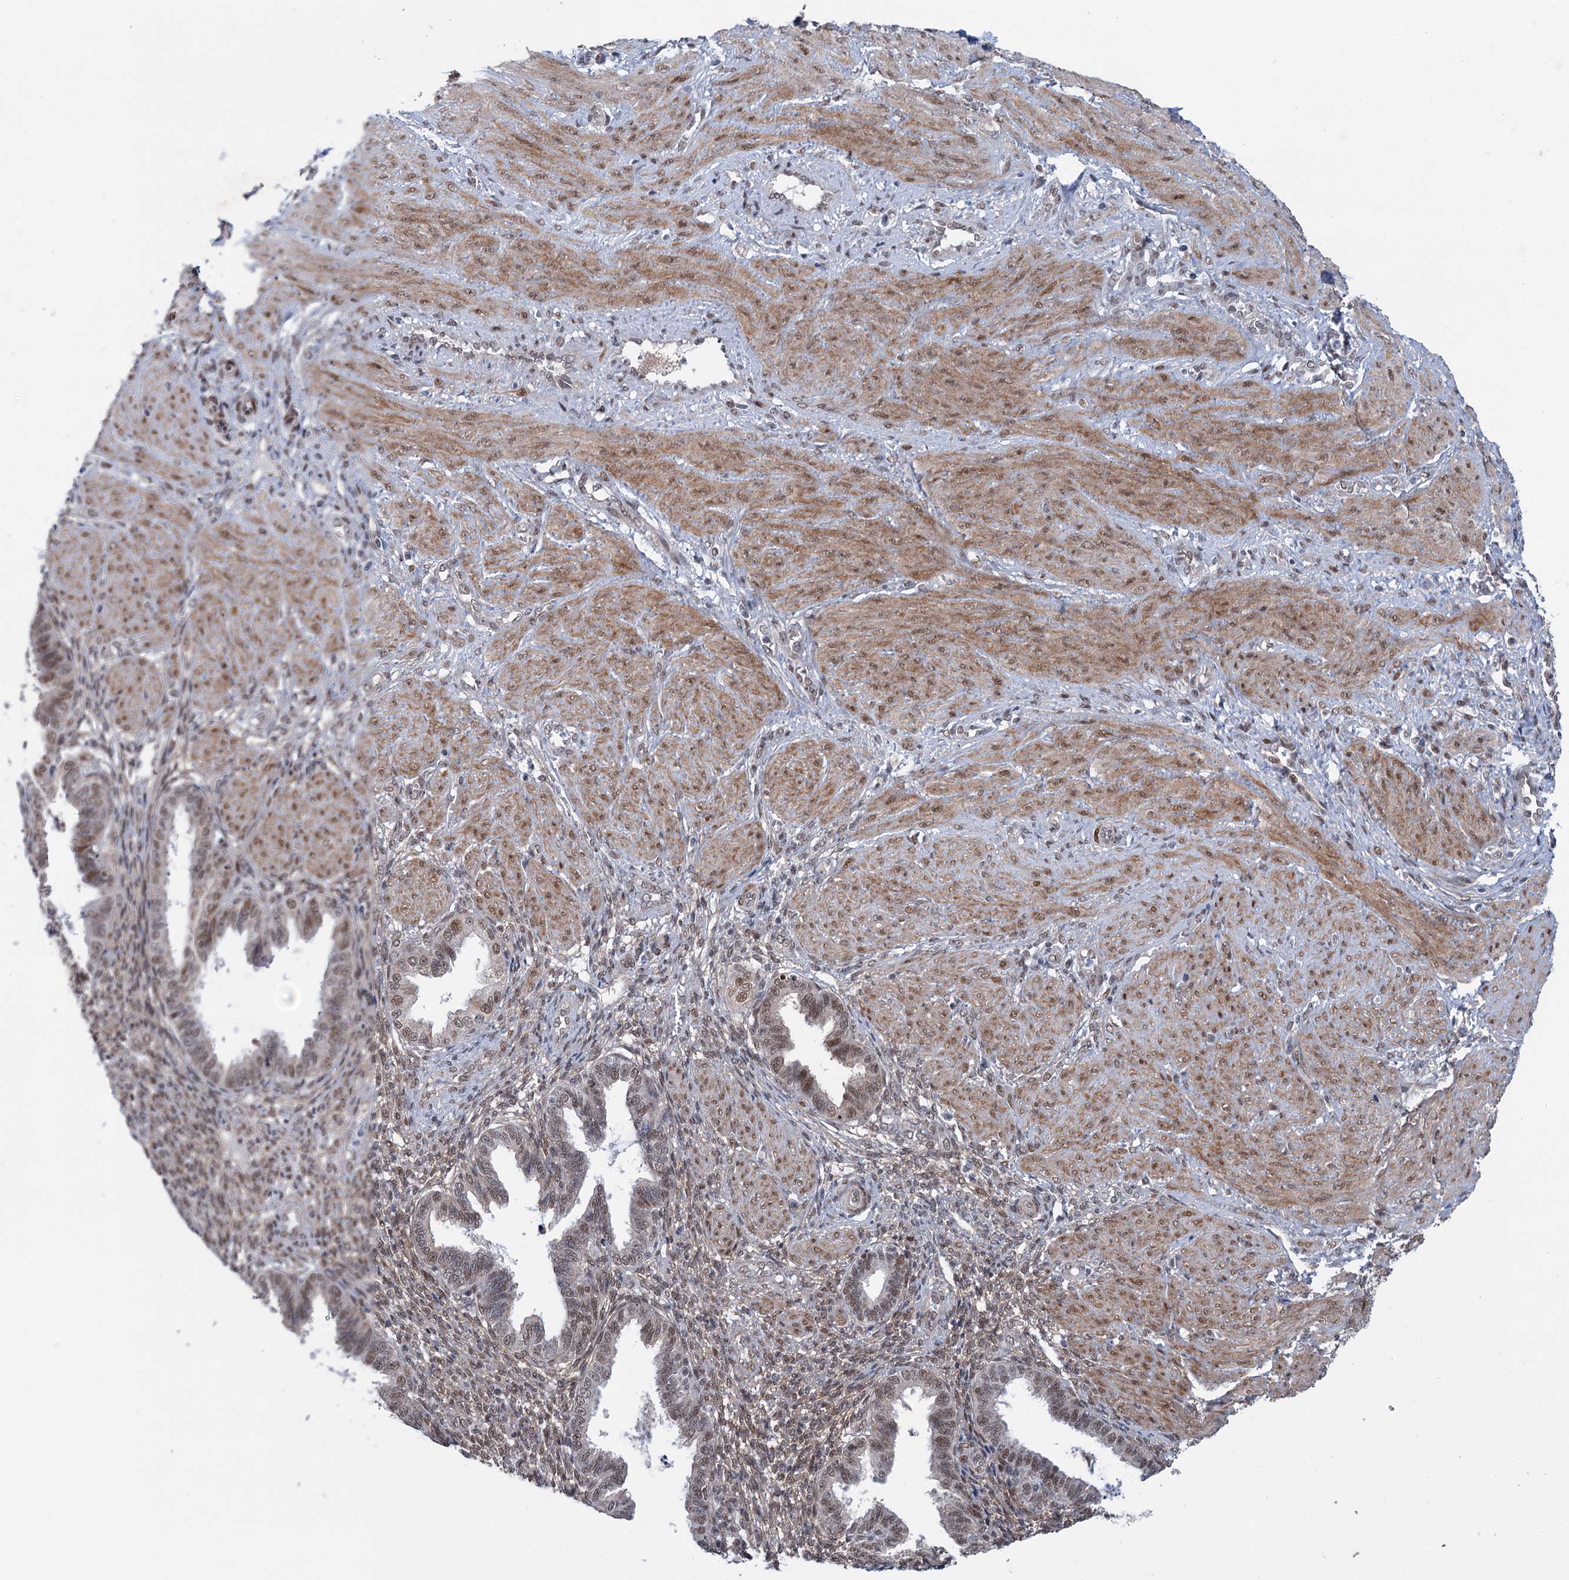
{"staining": {"intensity": "moderate", "quantity": "25%-75%", "location": "cytoplasmic/membranous,nuclear"}, "tissue": "endometrium", "cell_type": "Cells in endometrial stroma", "image_type": "normal", "snomed": [{"axis": "morphology", "description": "Normal tissue, NOS"}, {"axis": "topography", "description": "Endometrium"}], "caption": "Immunohistochemistry (DAB) staining of unremarkable human endometrium reveals moderate cytoplasmic/membranous,nuclear protein staining in about 25%-75% of cells in endometrial stroma. Using DAB (3,3'-diaminobenzidine) (brown) and hematoxylin (blue) stains, captured at high magnification using brightfield microscopy.", "gene": "FAM53A", "patient": {"sex": "female", "age": 33}}